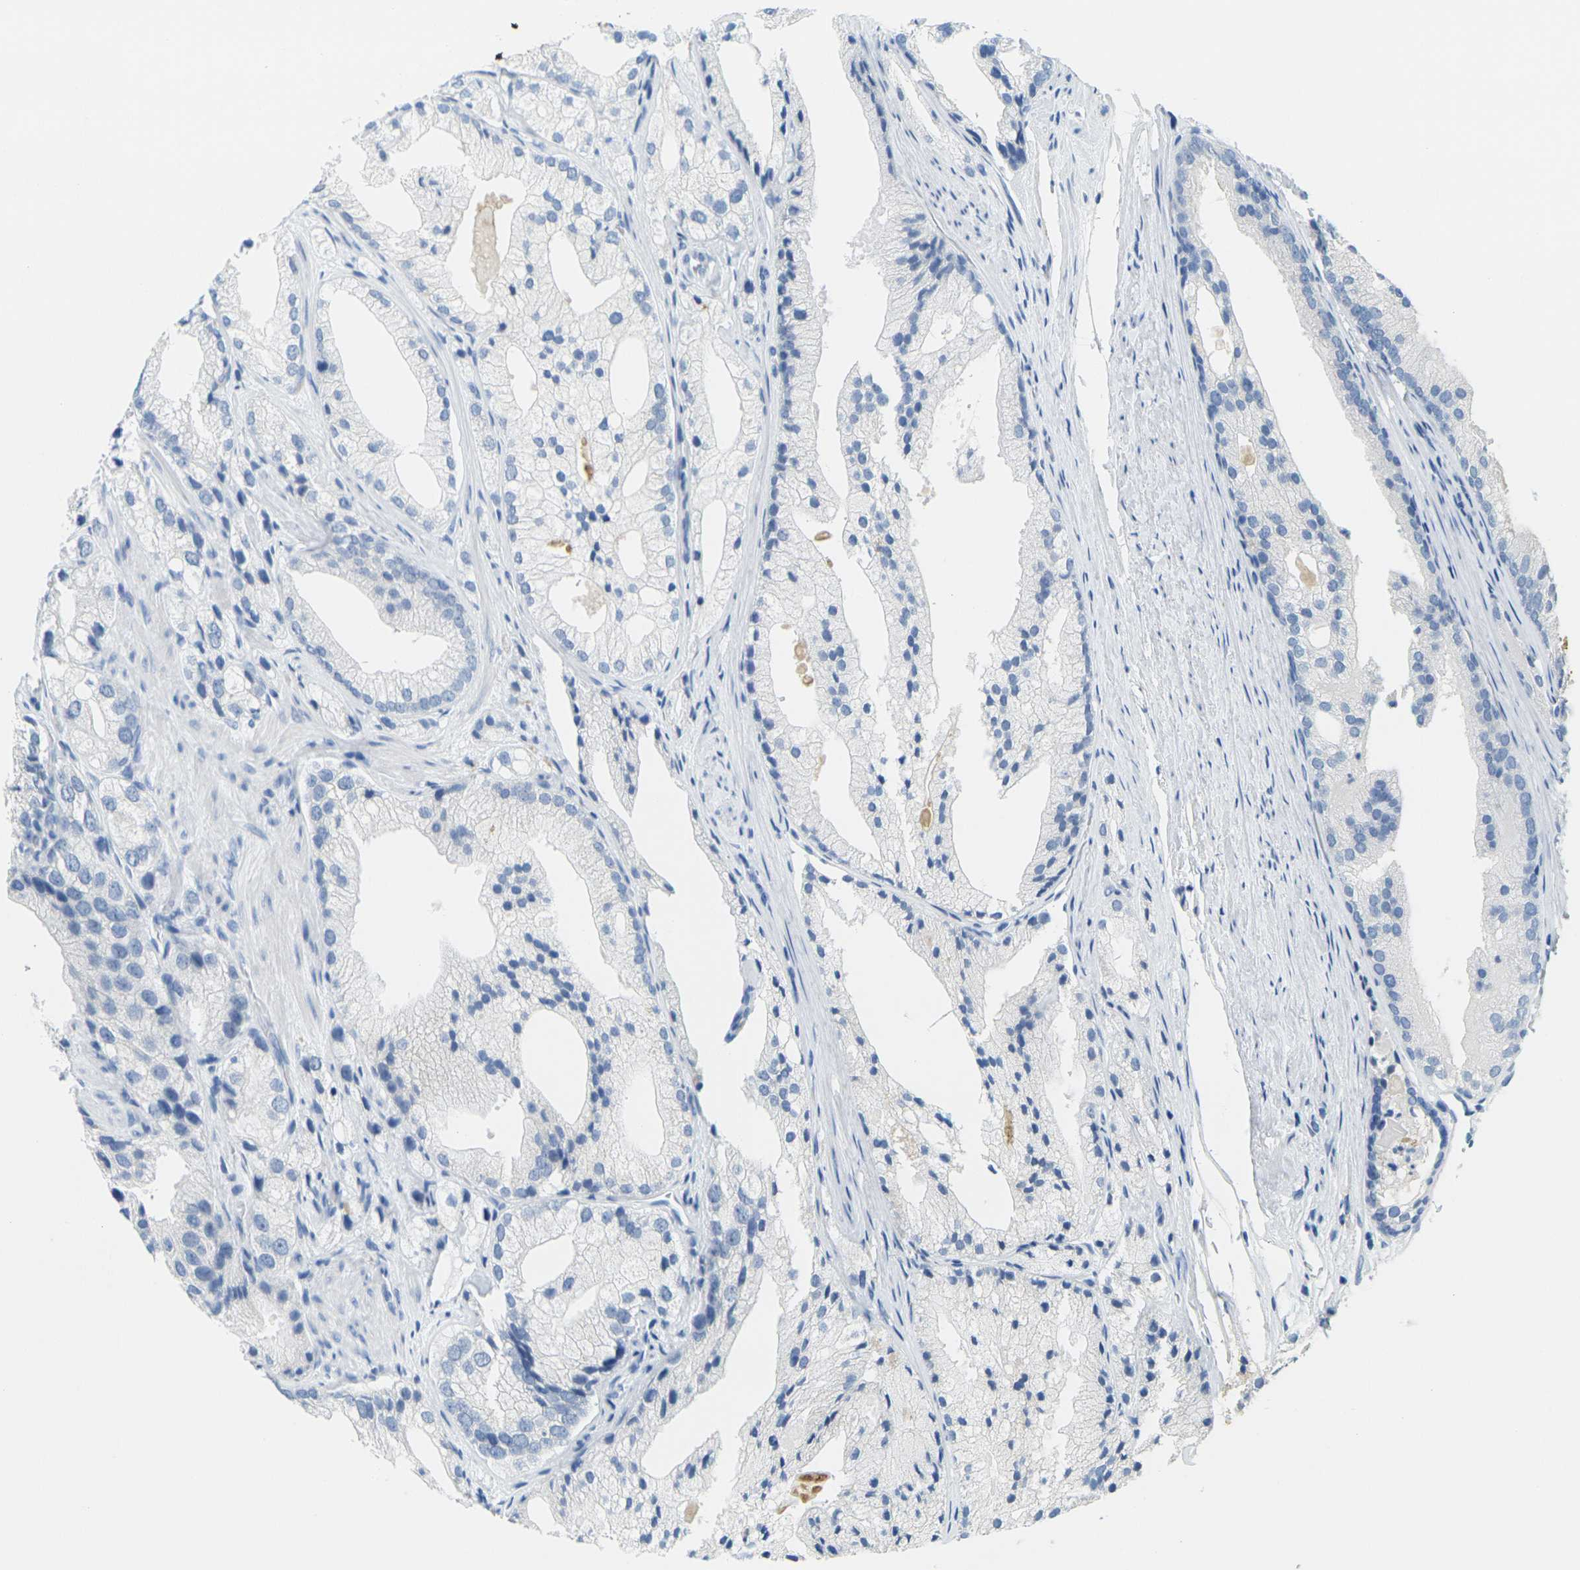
{"staining": {"intensity": "negative", "quantity": "none", "location": "none"}, "tissue": "prostate cancer", "cell_type": "Tumor cells", "image_type": "cancer", "snomed": [{"axis": "morphology", "description": "Adenocarcinoma, Low grade"}, {"axis": "topography", "description": "Prostate"}], "caption": "DAB immunohistochemical staining of prostate adenocarcinoma (low-grade) reveals no significant expression in tumor cells.", "gene": "FAM3D", "patient": {"sex": "male", "age": 69}}